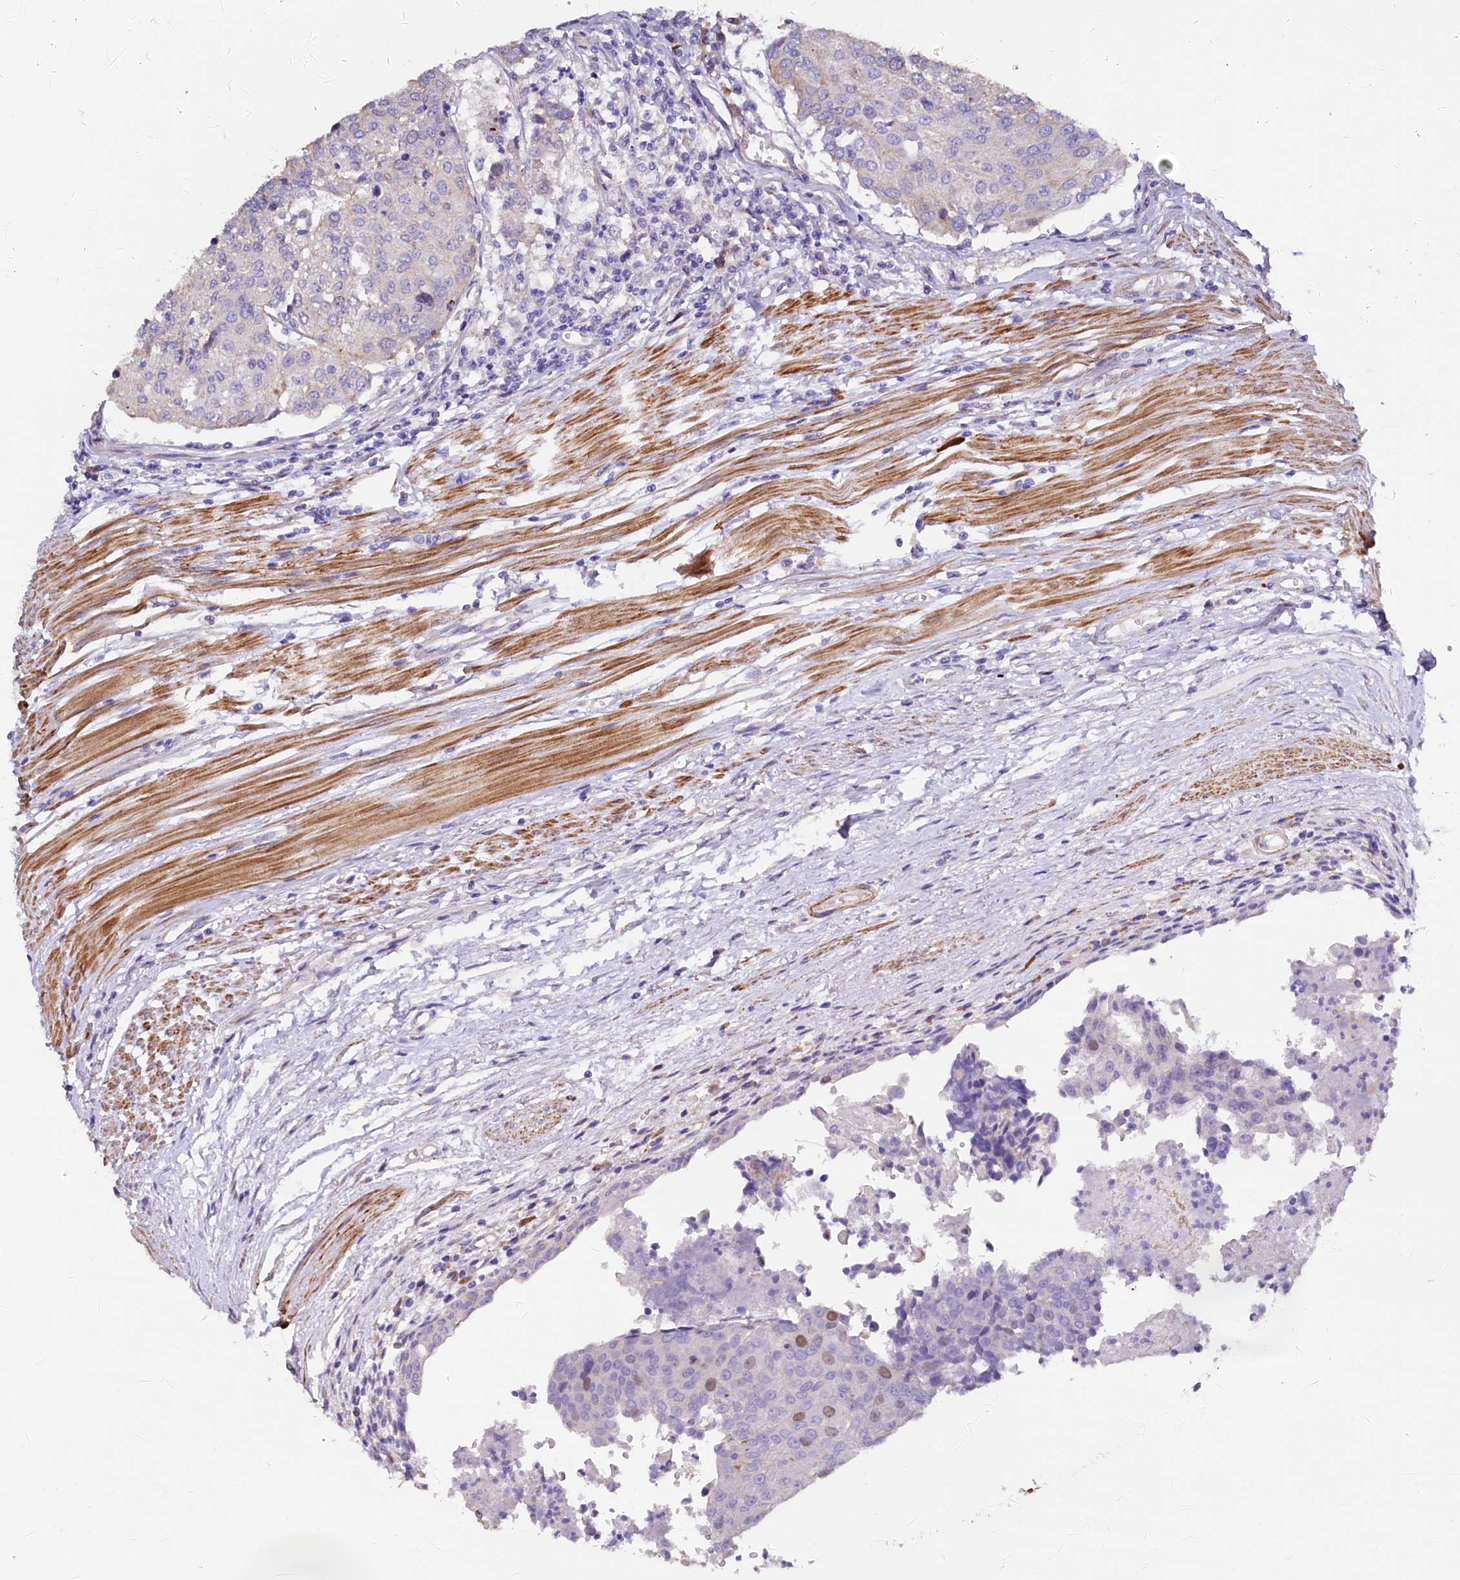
{"staining": {"intensity": "moderate", "quantity": "<25%", "location": "nuclear"}, "tissue": "urothelial cancer", "cell_type": "Tumor cells", "image_type": "cancer", "snomed": [{"axis": "morphology", "description": "Urothelial carcinoma, High grade"}, {"axis": "topography", "description": "Urinary bladder"}], "caption": "Protein expression analysis of urothelial carcinoma (high-grade) reveals moderate nuclear staining in approximately <25% of tumor cells. (DAB = brown stain, brightfield microscopy at high magnification).", "gene": "WNT8A", "patient": {"sex": "female", "age": 85}}